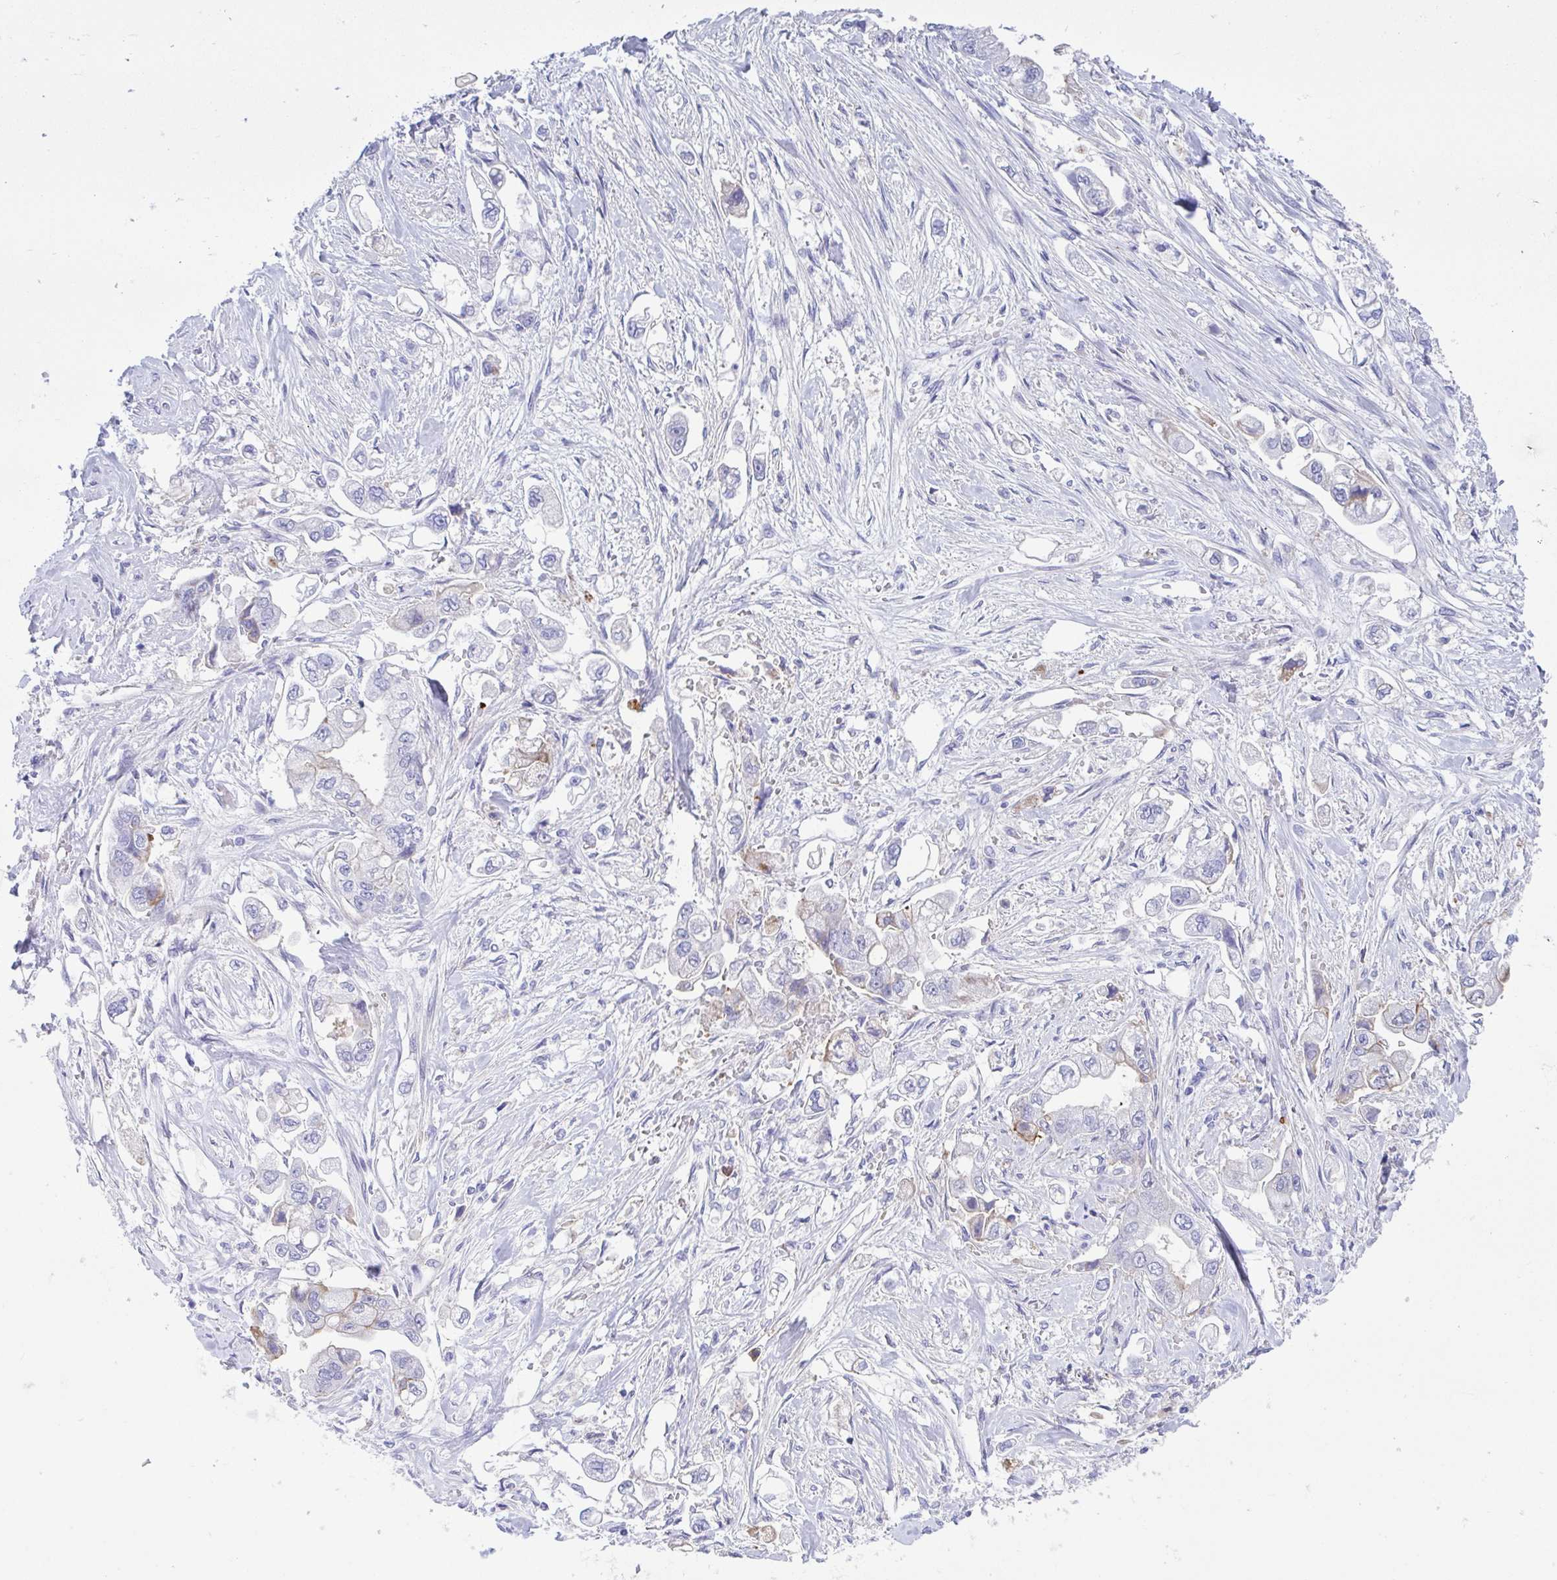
{"staining": {"intensity": "moderate", "quantity": "<25%", "location": "cytoplasmic/membranous"}, "tissue": "stomach cancer", "cell_type": "Tumor cells", "image_type": "cancer", "snomed": [{"axis": "morphology", "description": "Adenocarcinoma, NOS"}, {"axis": "topography", "description": "Stomach"}], "caption": "DAB (3,3'-diaminobenzidine) immunohistochemical staining of human stomach cancer reveals moderate cytoplasmic/membranous protein positivity in about <25% of tumor cells.", "gene": "BEX5", "patient": {"sex": "male", "age": 62}}